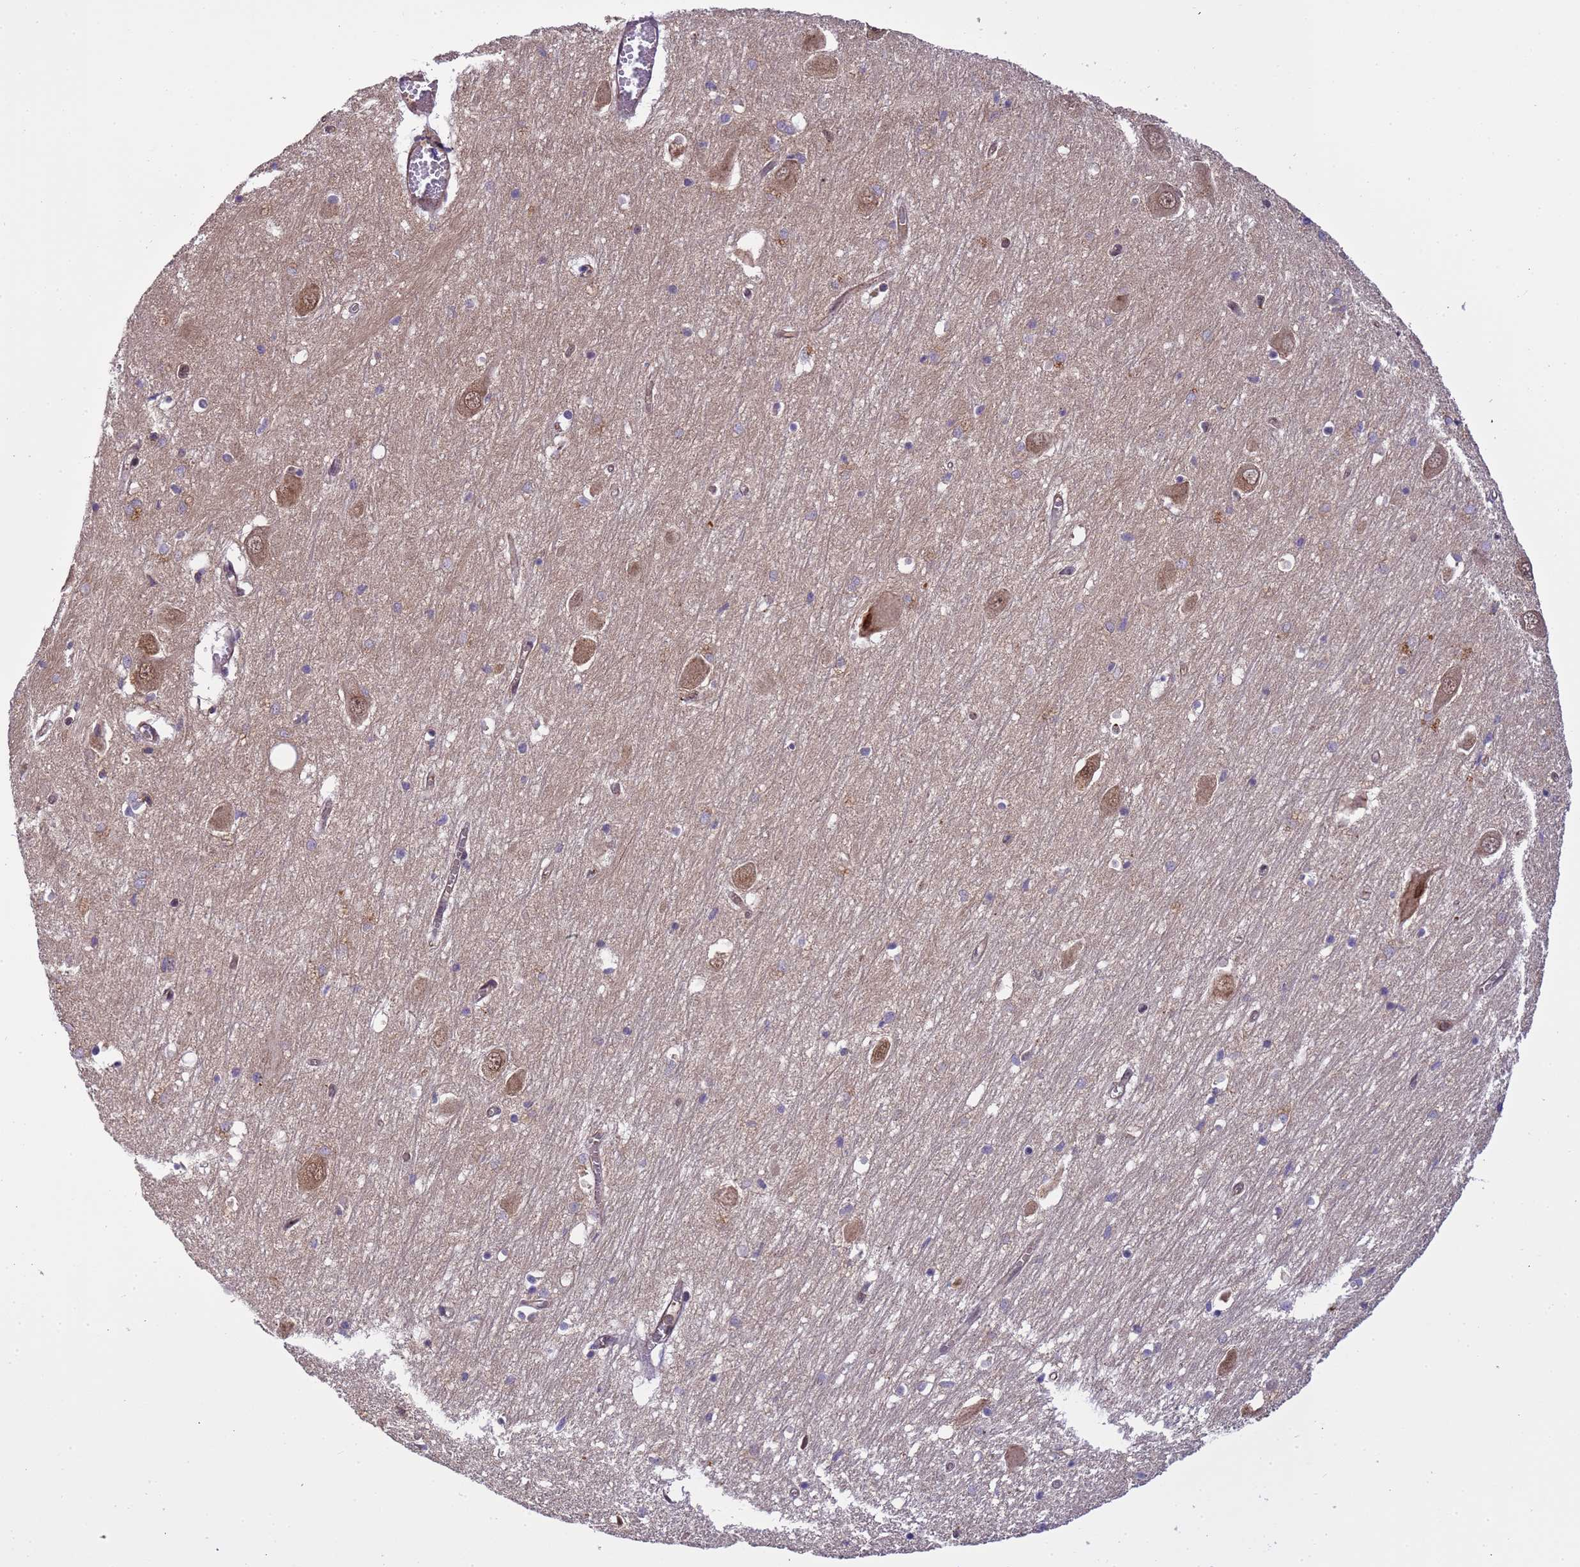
{"staining": {"intensity": "weak", "quantity": "<25%", "location": "cytoplasmic/membranous"}, "tissue": "hippocampus", "cell_type": "Glial cells", "image_type": "normal", "snomed": [{"axis": "morphology", "description": "Normal tissue, NOS"}, {"axis": "topography", "description": "Hippocampus"}], "caption": "High magnification brightfield microscopy of normal hippocampus stained with DAB (3,3'-diaminobenzidine) (brown) and counterstained with hematoxylin (blue): glial cells show no significant expression.", "gene": "EMC2", "patient": {"sex": "male", "age": 70}}